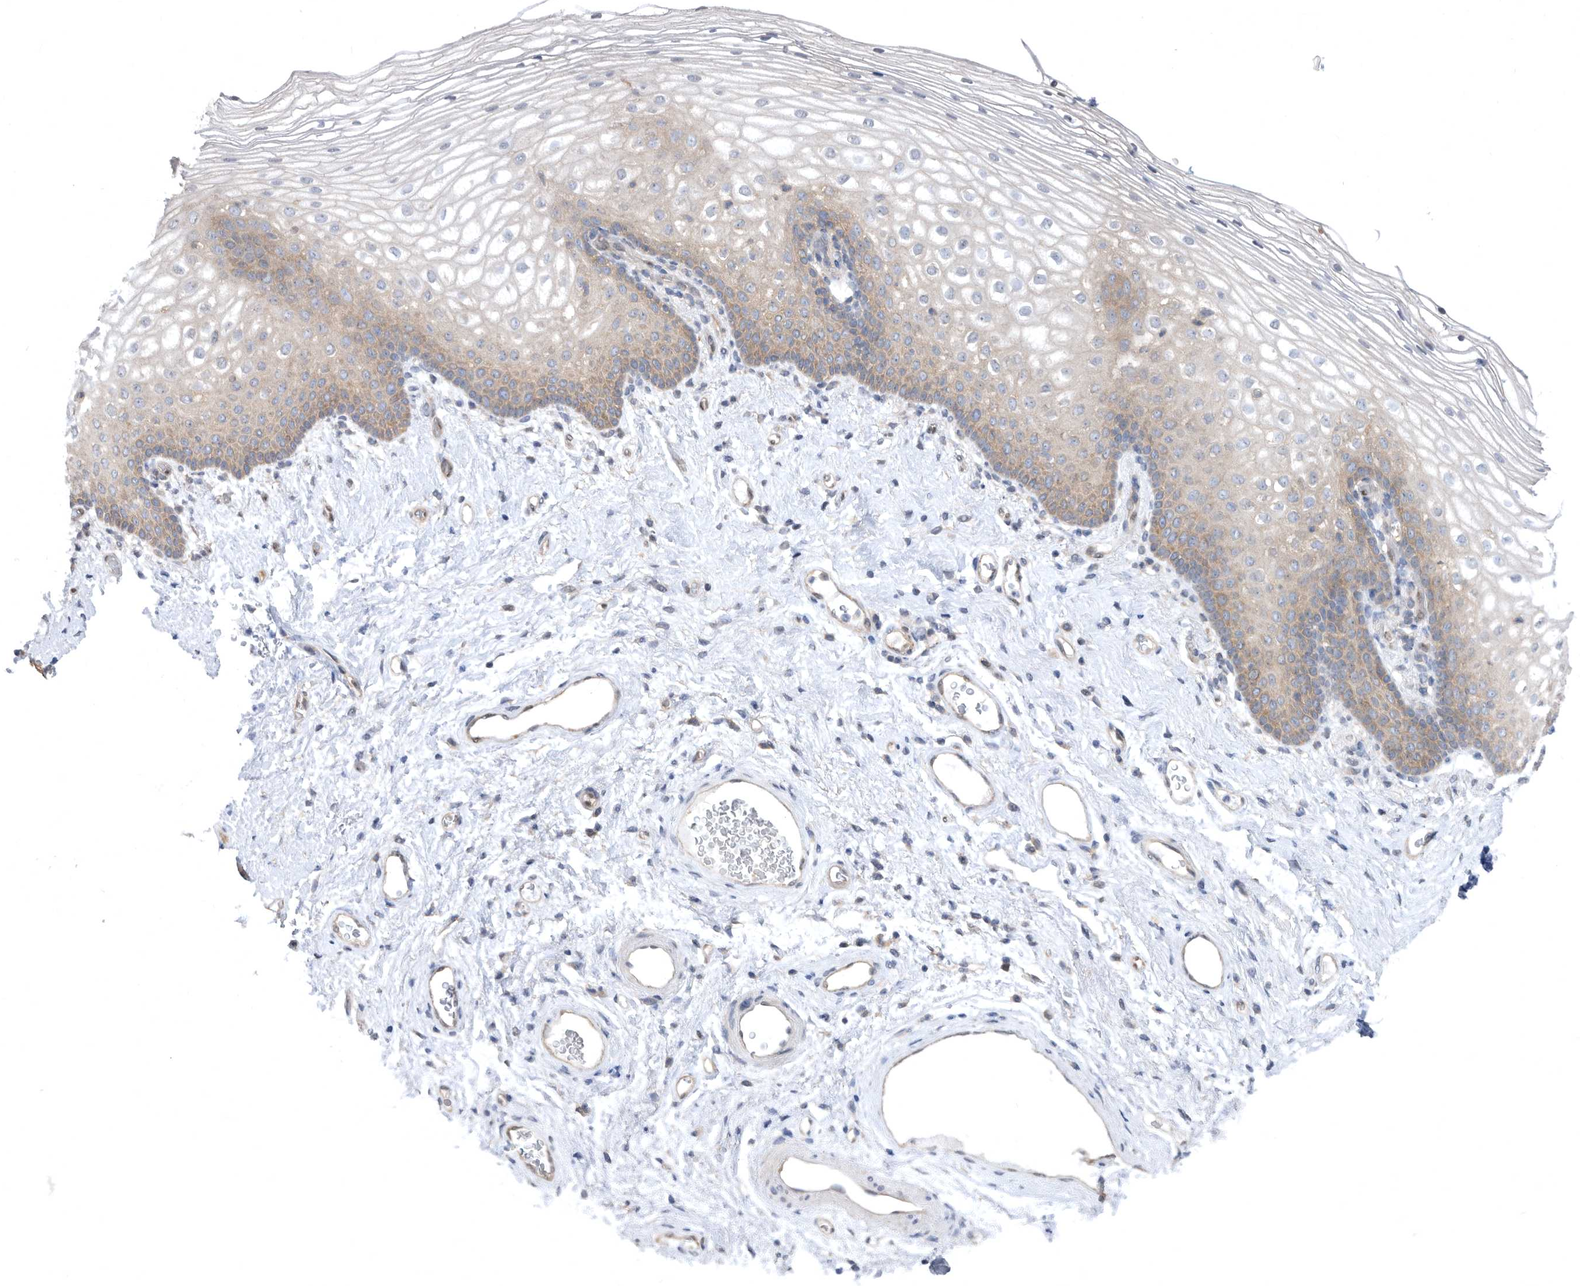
{"staining": {"intensity": "weak", "quantity": "25%-75%", "location": "cytoplasmic/membranous"}, "tissue": "vagina", "cell_type": "Squamous epithelial cells", "image_type": "normal", "snomed": [{"axis": "morphology", "description": "Normal tissue, NOS"}, {"axis": "topography", "description": "Vagina"}], "caption": "A histopathology image of vagina stained for a protein exhibits weak cytoplasmic/membranous brown staining in squamous epithelial cells. (DAB = brown stain, brightfield microscopy at high magnification).", "gene": "CCT4", "patient": {"sex": "female", "age": 60}}